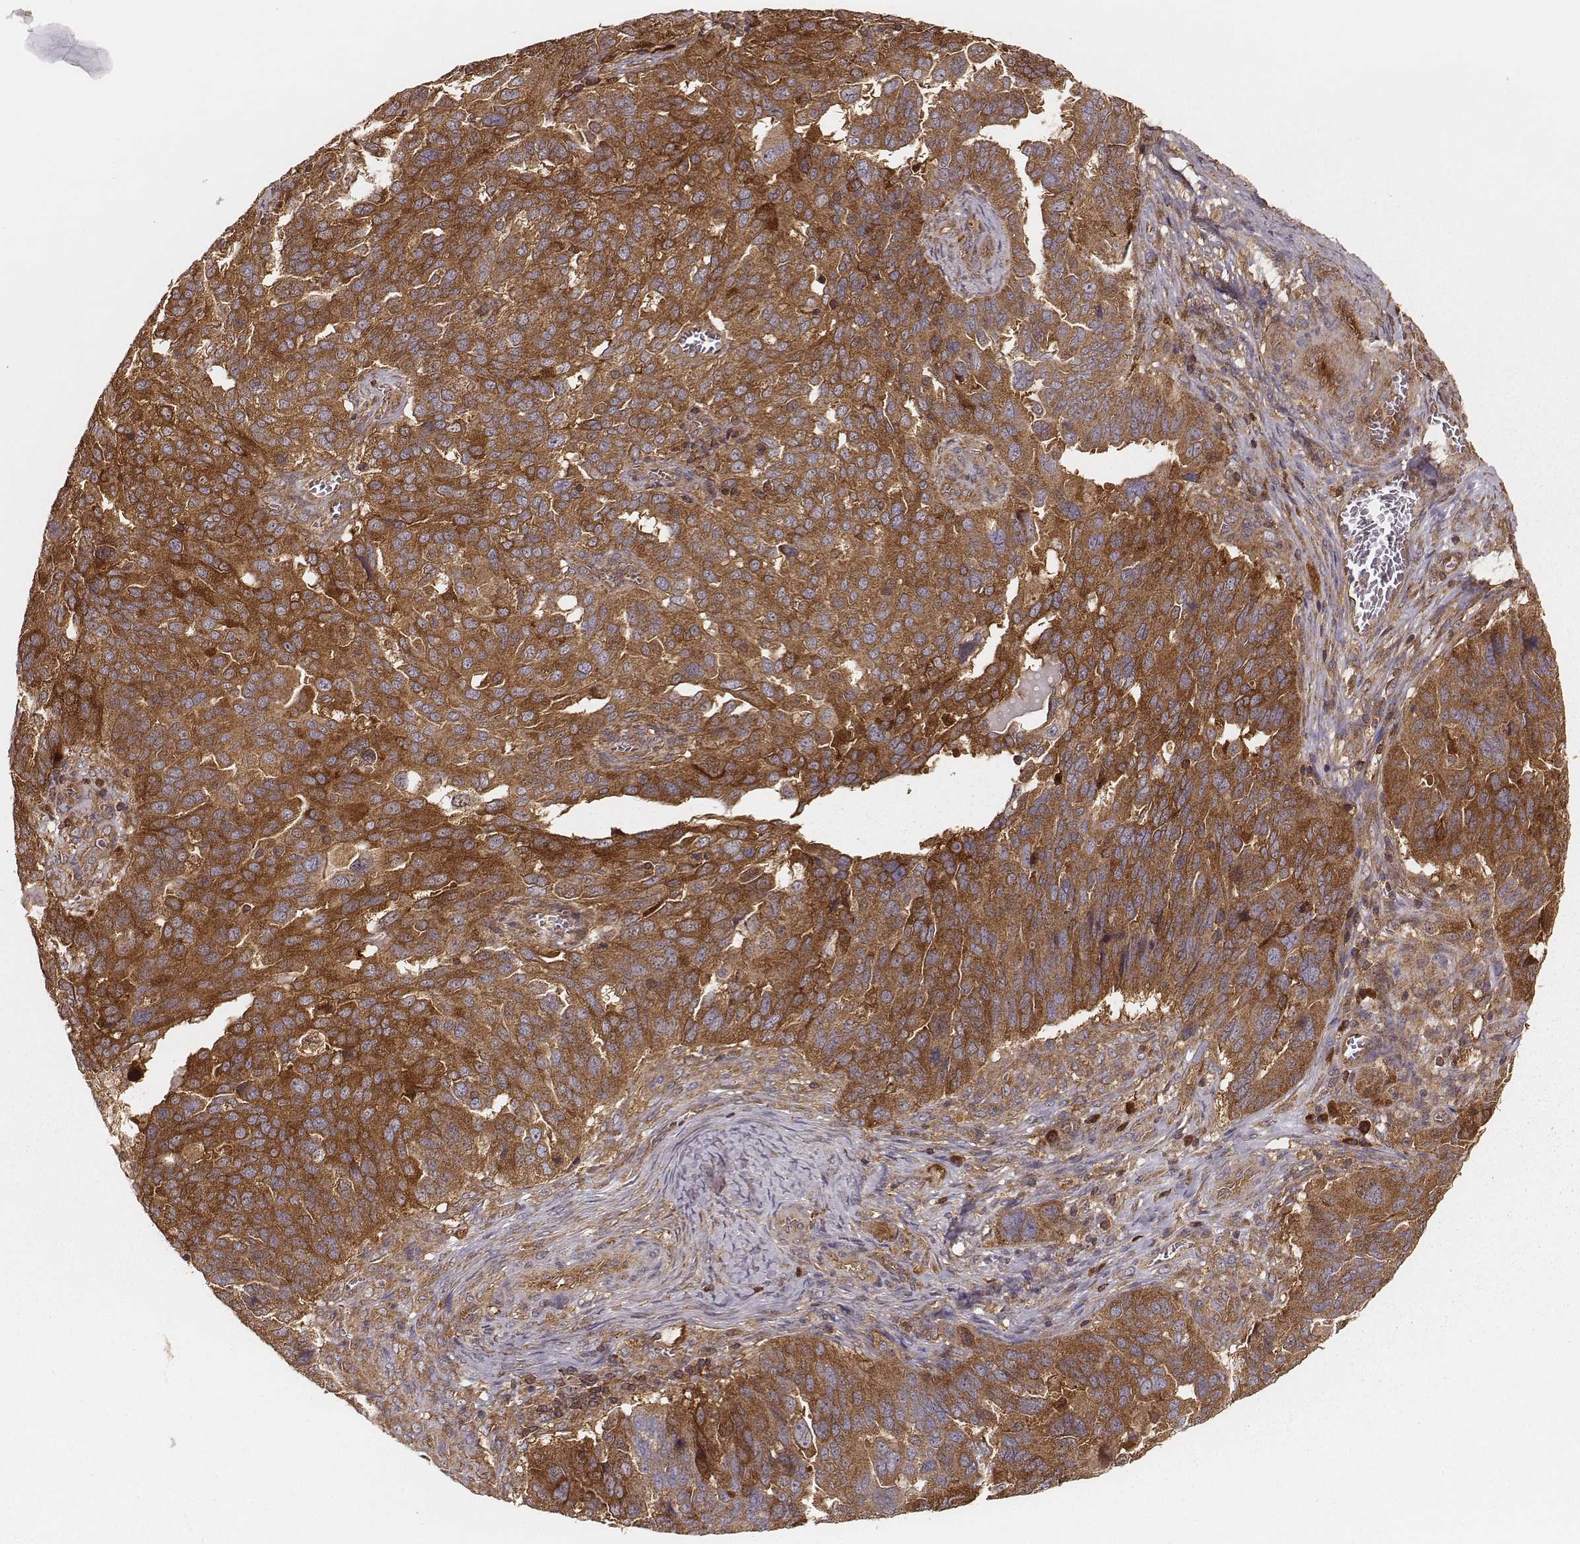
{"staining": {"intensity": "moderate", "quantity": ">75%", "location": "cytoplasmic/membranous"}, "tissue": "ovarian cancer", "cell_type": "Tumor cells", "image_type": "cancer", "snomed": [{"axis": "morphology", "description": "Carcinoma, endometroid"}, {"axis": "topography", "description": "Soft tissue"}, {"axis": "topography", "description": "Ovary"}], "caption": "Tumor cells display medium levels of moderate cytoplasmic/membranous positivity in about >75% of cells in endometroid carcinoma (ovarian).", "gene": "CARS1", "patient": {"sex": "female", "age": 52}}